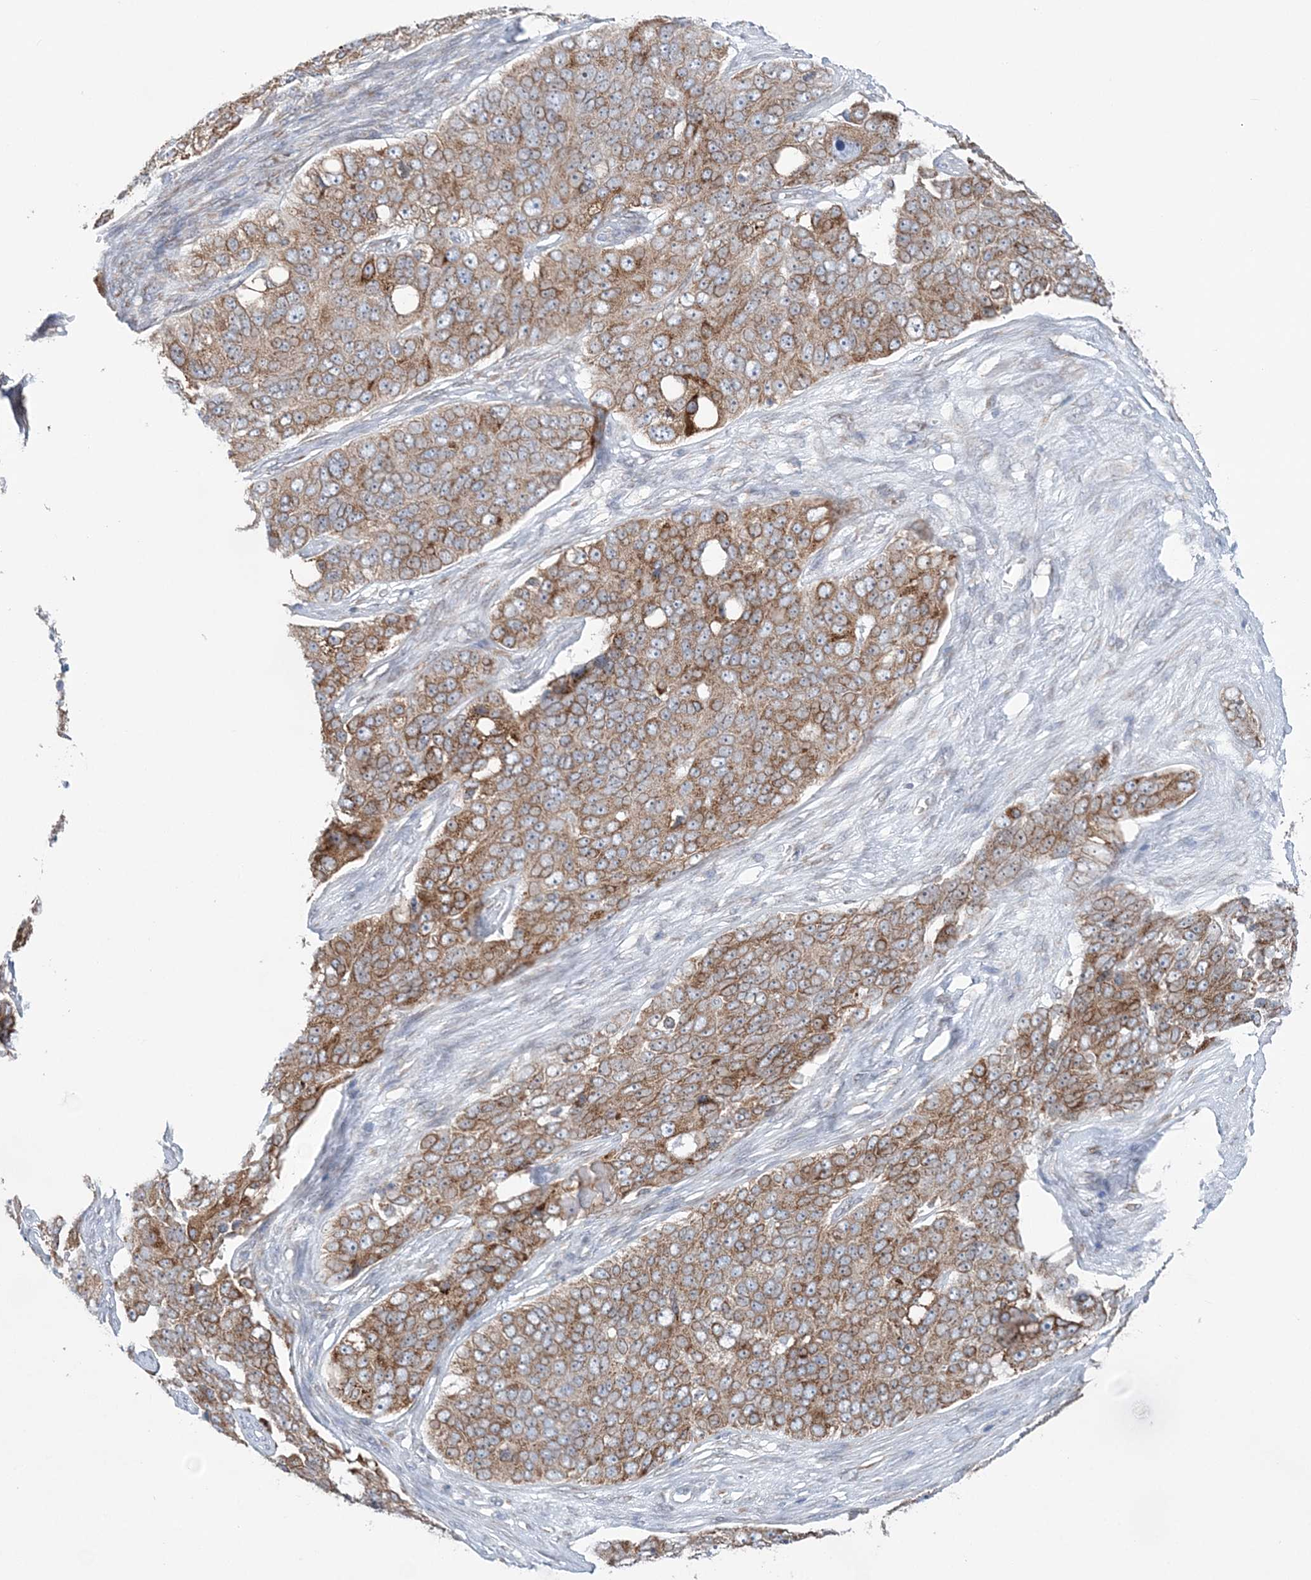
{"staining": {"intensity": "moderate", "quantity": ">75%", "location": "cytoplasmic/membranous"}, "tissue": "ovarian cancer", "cell_type": "Tumor cells", "image_type": "cancer", "snomed": [{"axis": "morphology", "description": "Carcinoma, endometroid"}, {"axis": "topography", "description": "Ovary"}], "caption": "An immunohistochemistry histopathology image of tumor tissue is shown. Protein staining in brown labels moderate cytoplasmic/membranous positivity in ovarian cancer within tumor cells. Immunohistochemistry stains the protein in brown and the nuclei are stained blue.", "gene": "TMED10", "patient": {"sex": "female", "age": 51}}